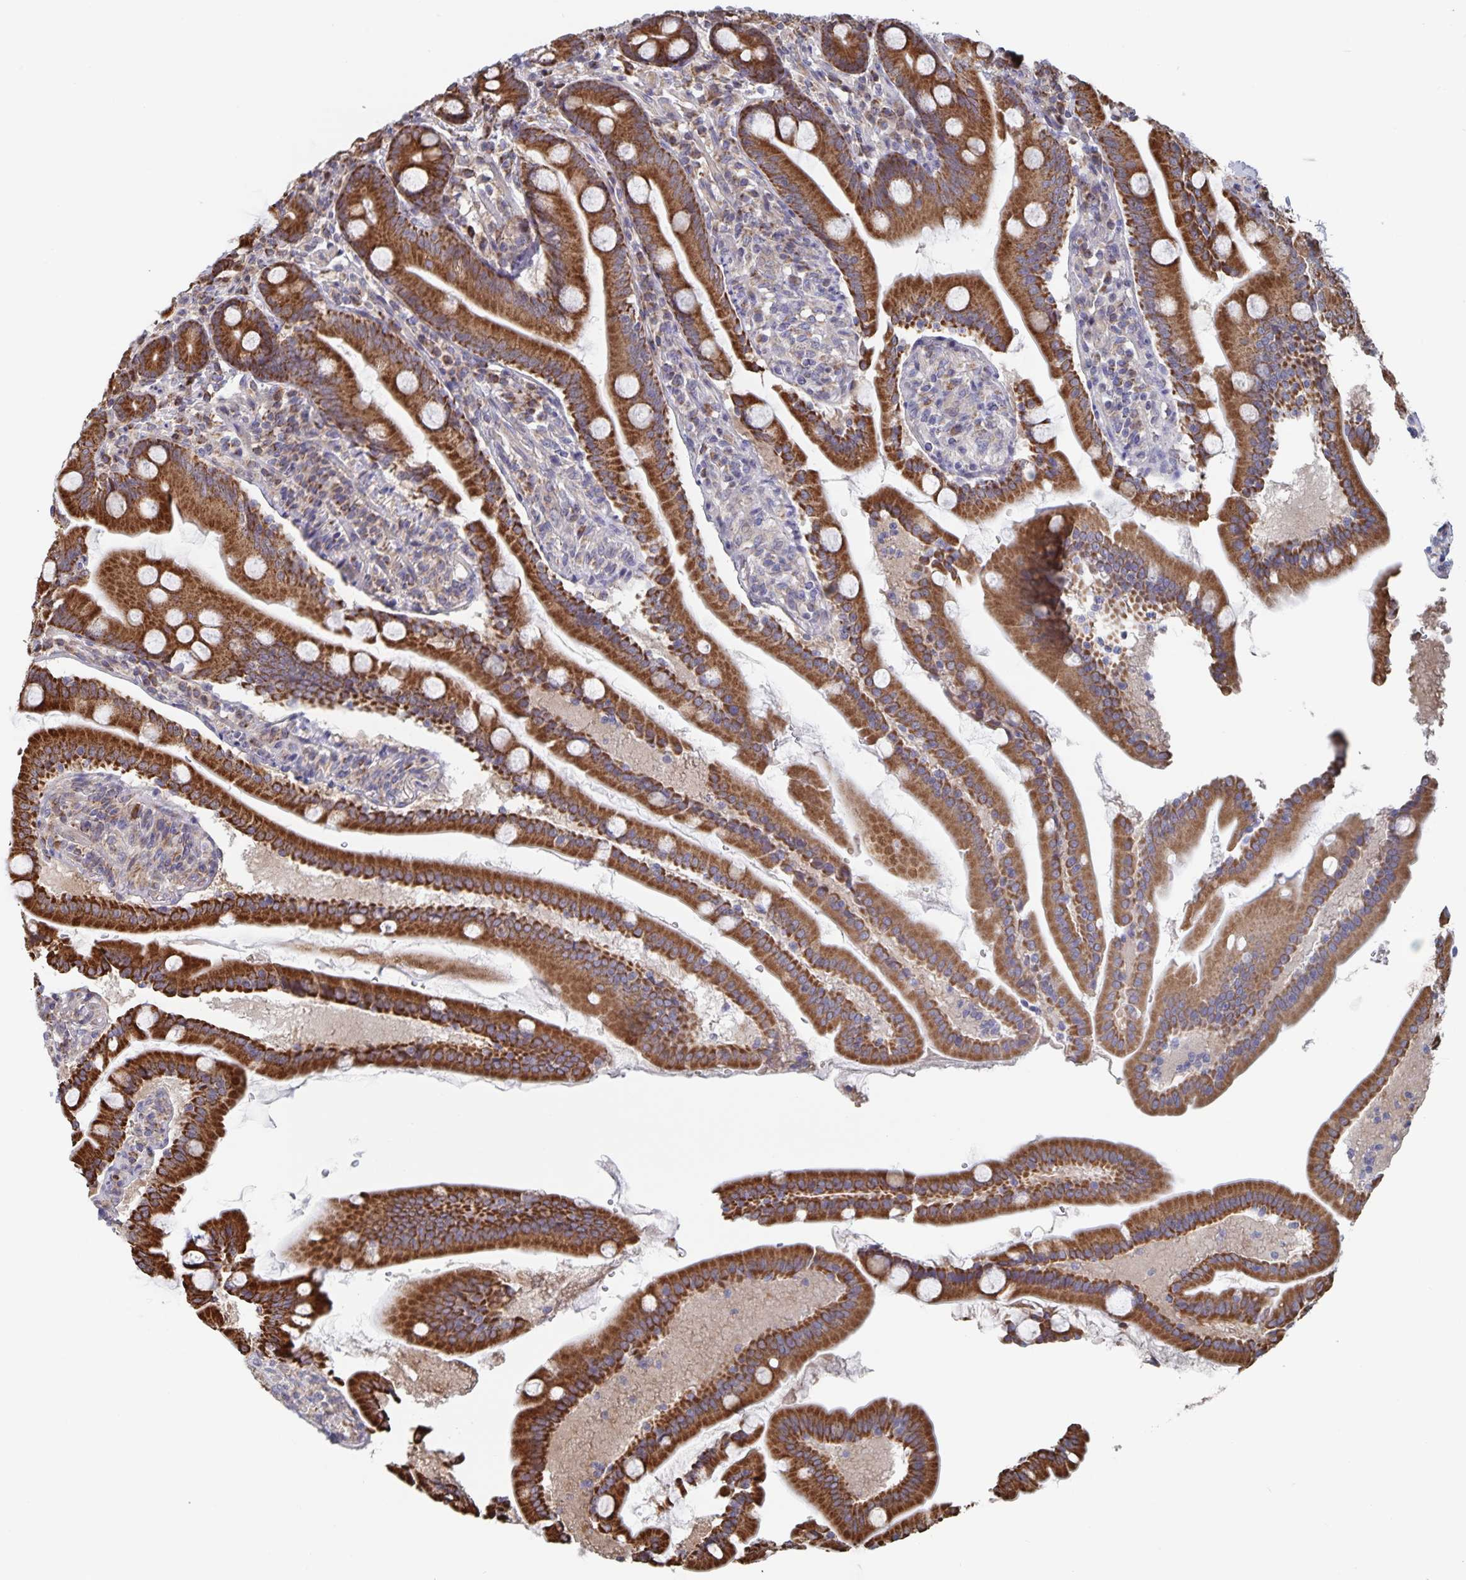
{"staining": {"intensity": "strong", "quantity": ">75%", "location": "cytoplasmic/membranous"}, "tissue": "duodenum", "cell_type": "Glandular cells", "image_type": "normal", "snomed": [{"axis": "morphology", "description": "Normal tissue, NOS"}, {"axis": "topography", "description": "Duodenum"}], "caption": "Immunohistochemical staining of normal duodenum displays >75% levels of strong cytoplasmic/membranous protein expression in about >75% of glandular cells.", "gene": "ACACA", "patient": {"sex": "female", "age": 67}}